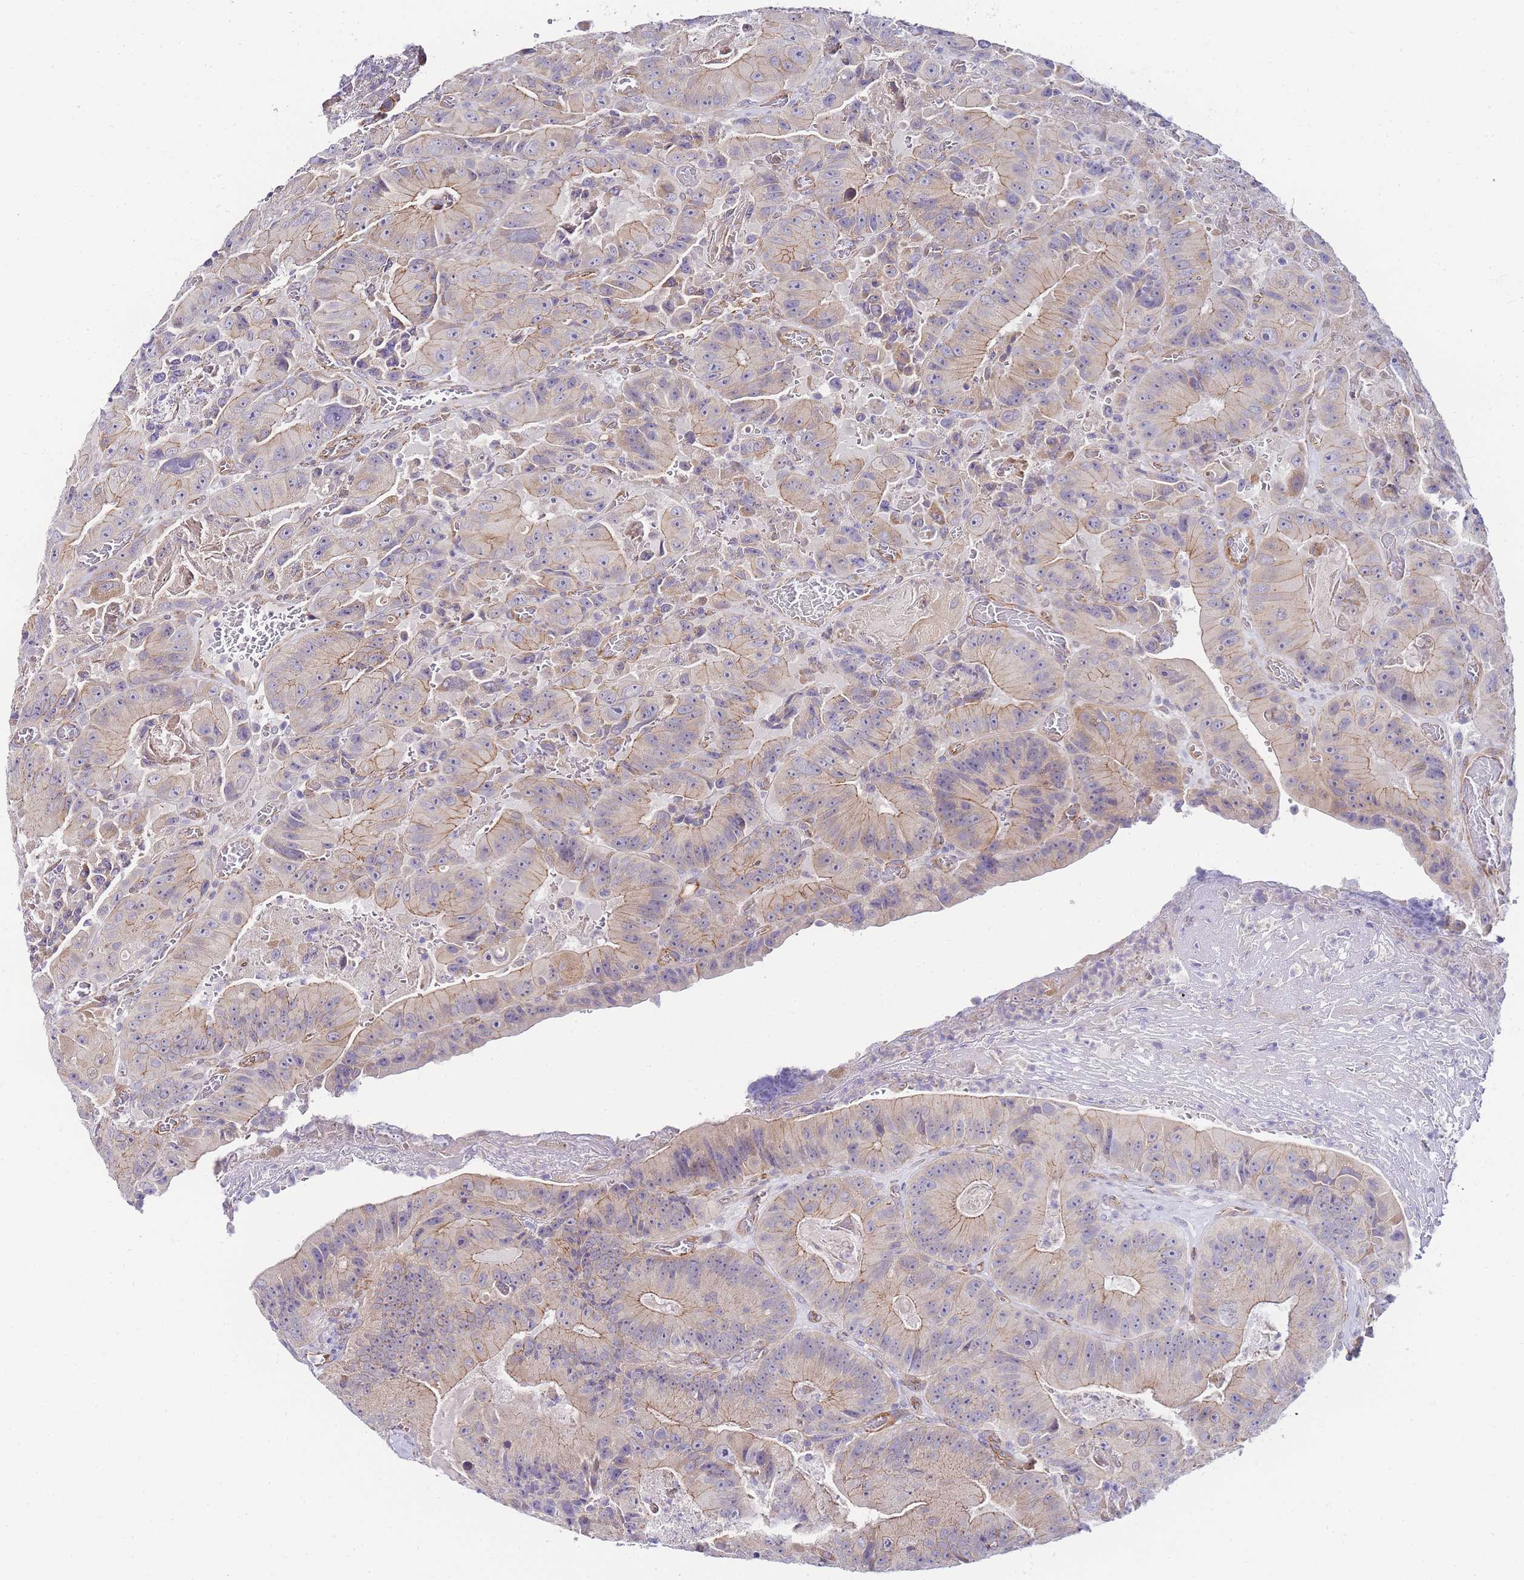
{"staining": {"intensity": "moderate", "quantity": "25%-75%", "location": "cytoplasmic/membranous"}, "tissue": "colorectal cancer", "cell_type": "Tumor cells", "image_type": "cancer", "snomed": [{"axis": "morphology", "description": "Adenocarcinoma, NOS"}, {"axis": "topography", "description": "Colon"}], "caption": "A brown stain highlights moderate cytoplasmic/membranous positivity of a protein in adenocarcinoma (colorectal) tumor cells.", "gene": "PDCD7", "patient": {"sex": "female", "age": 86}}